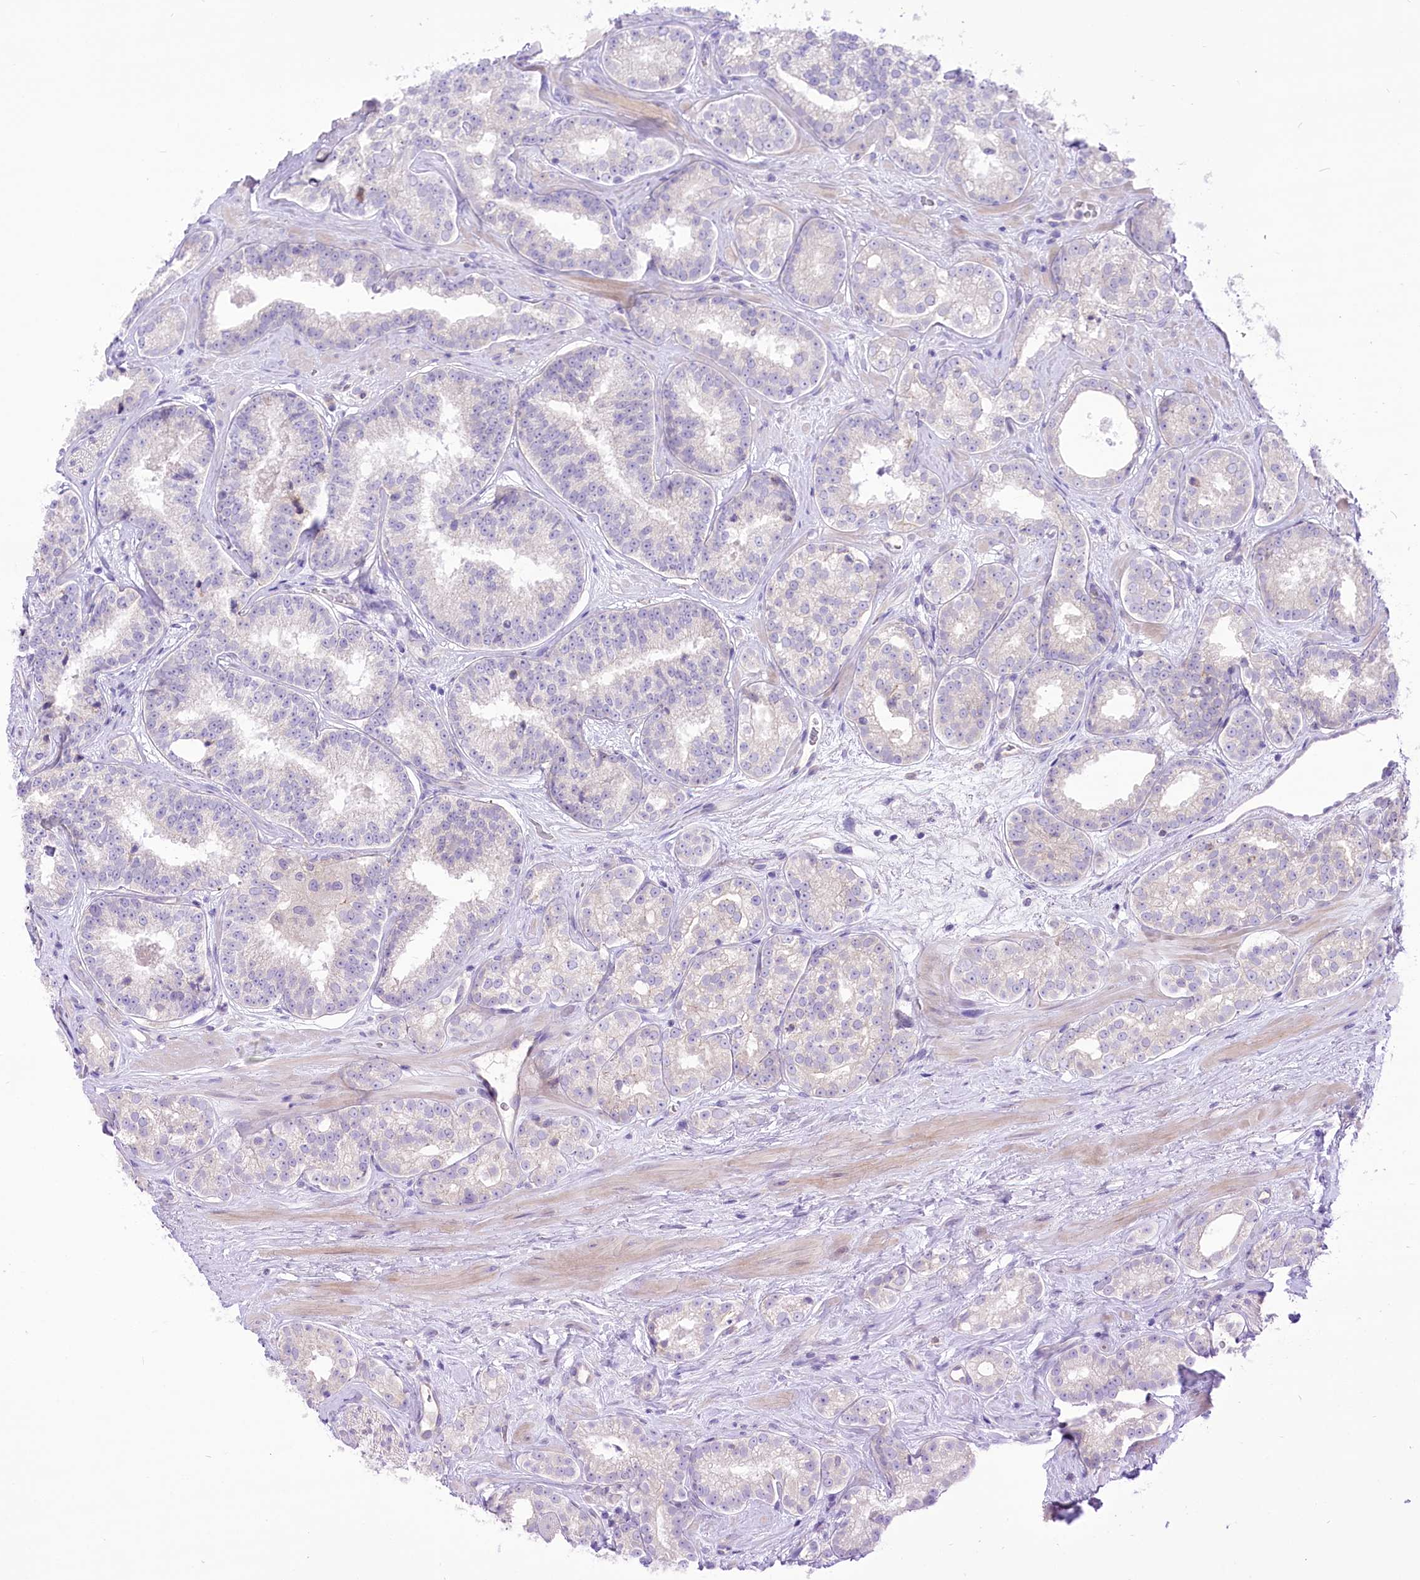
{"staining": {"intensity": "negative", "quantity": "none", "location": "none"}, "tissue": "prostate cancer", "cell_type": "Tumor cells", "image_type": "cancer", "snomed": [{"axis": "morphology", "description": "Normal tissue, NOS"}, {"axis": "morphology", "description": "Adenocarcinoma, High grade"}, {"axis": "topography", "description": "Prostate"}], "caption": "IHC of human prostate high-grade adenocarcinoma demonstrates no staining in tumor cells.", "gene": "HELT", "patient": {"sex": "male", "age": 83}}